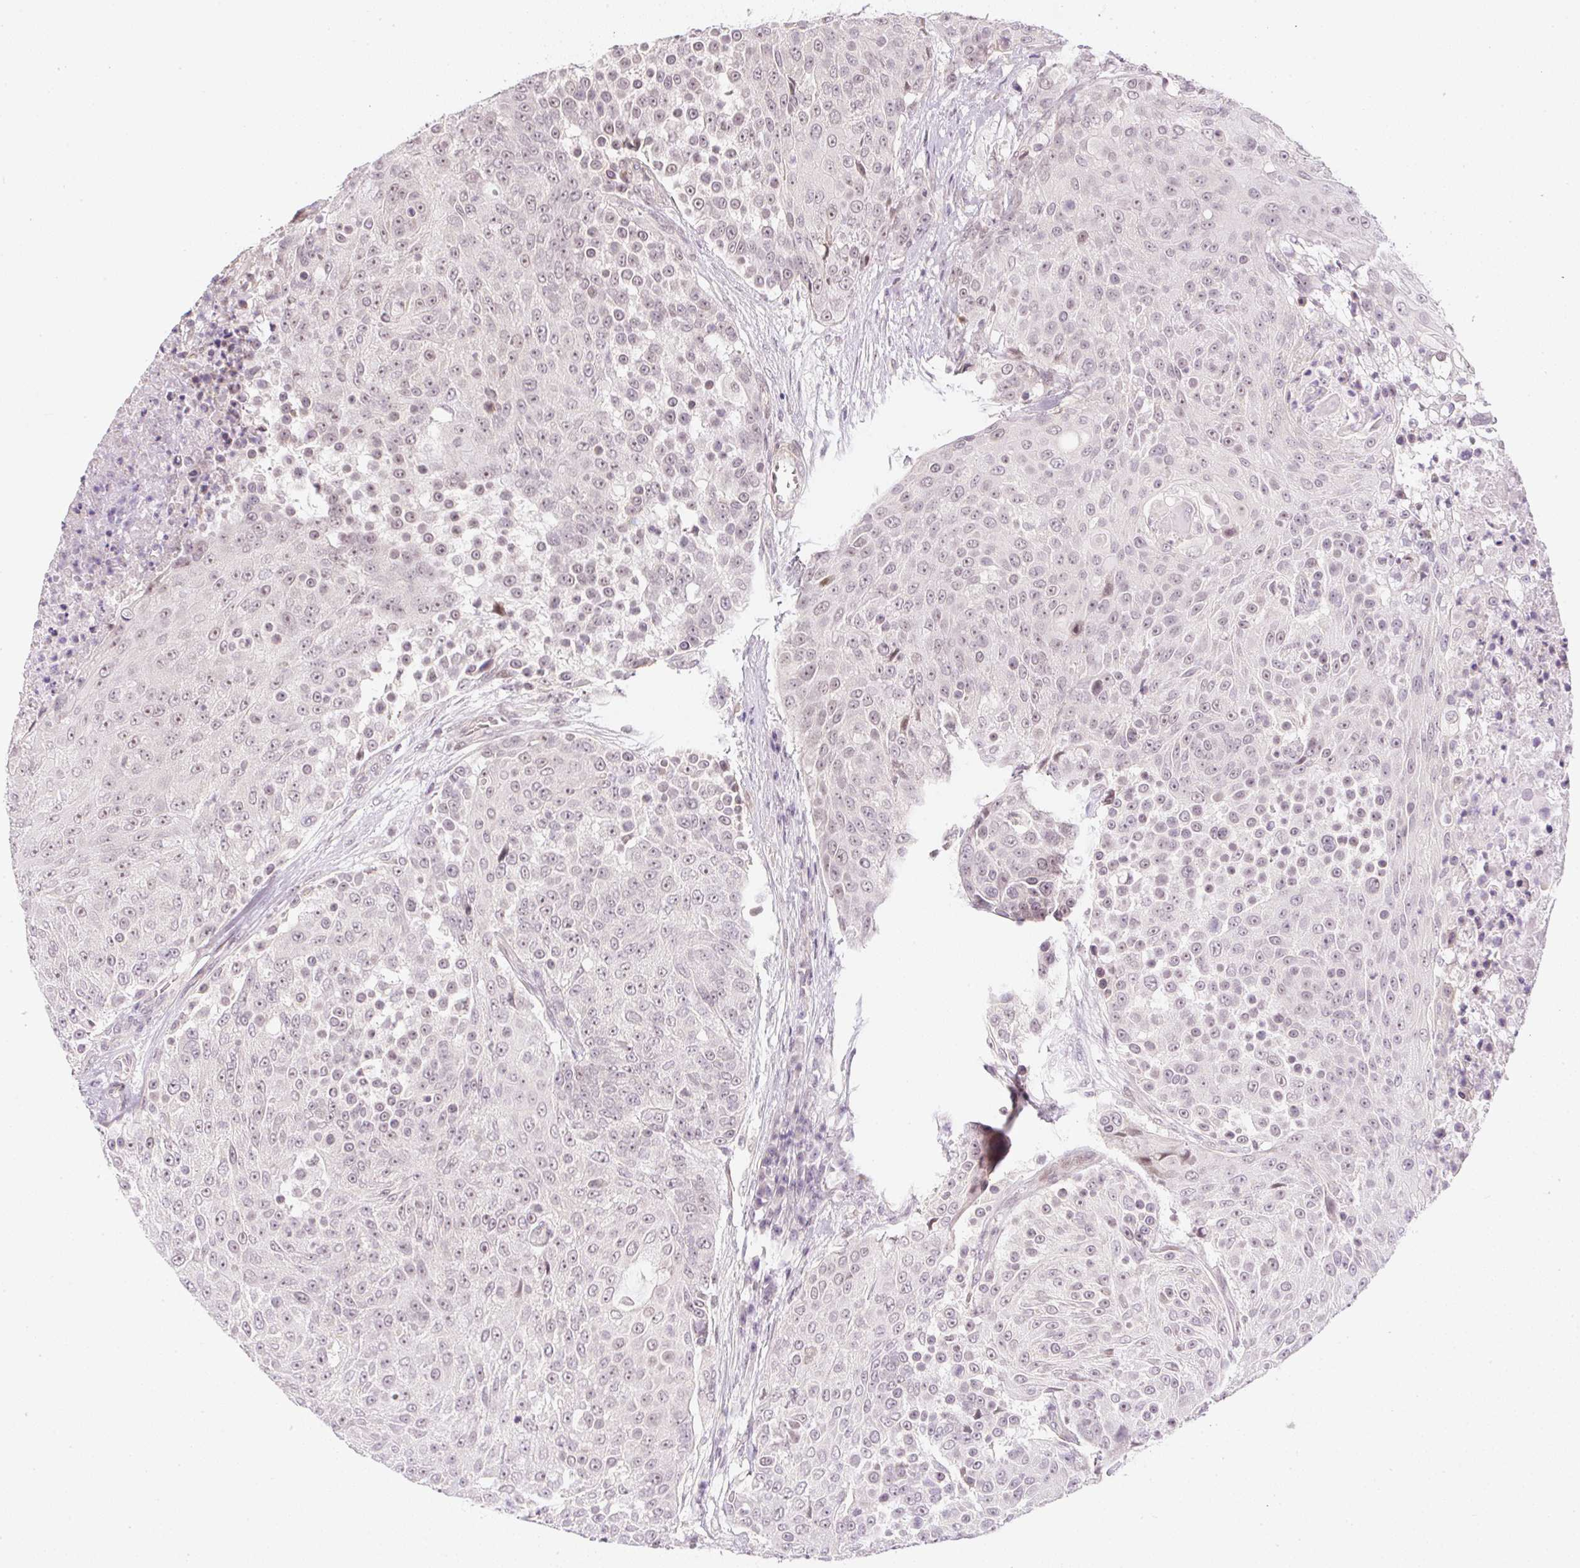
{"staining": {"intensity": "weak", "quantity": "25%-75%", "location": "nuclear"}, "tissue": "urothelial cancer", "cell_type": "Tumor cells", "image_type": "cancer", "snomed": [{"axis": "morphology", "description": "Urothelial carcinoma, High grade"}, {"axis": "topography", "description": "Urinary bladder"}], "caption": "Immunohistochemical staining of urothelial cancer shows low levels of weak nuclear positivity in approximately 25%-75% of tumor cells. (brown staining indicates protein expression, while blue staining denotes nuclei).", "gene": "DPPA4", "patient": {"sex": "female", "age": 63}}